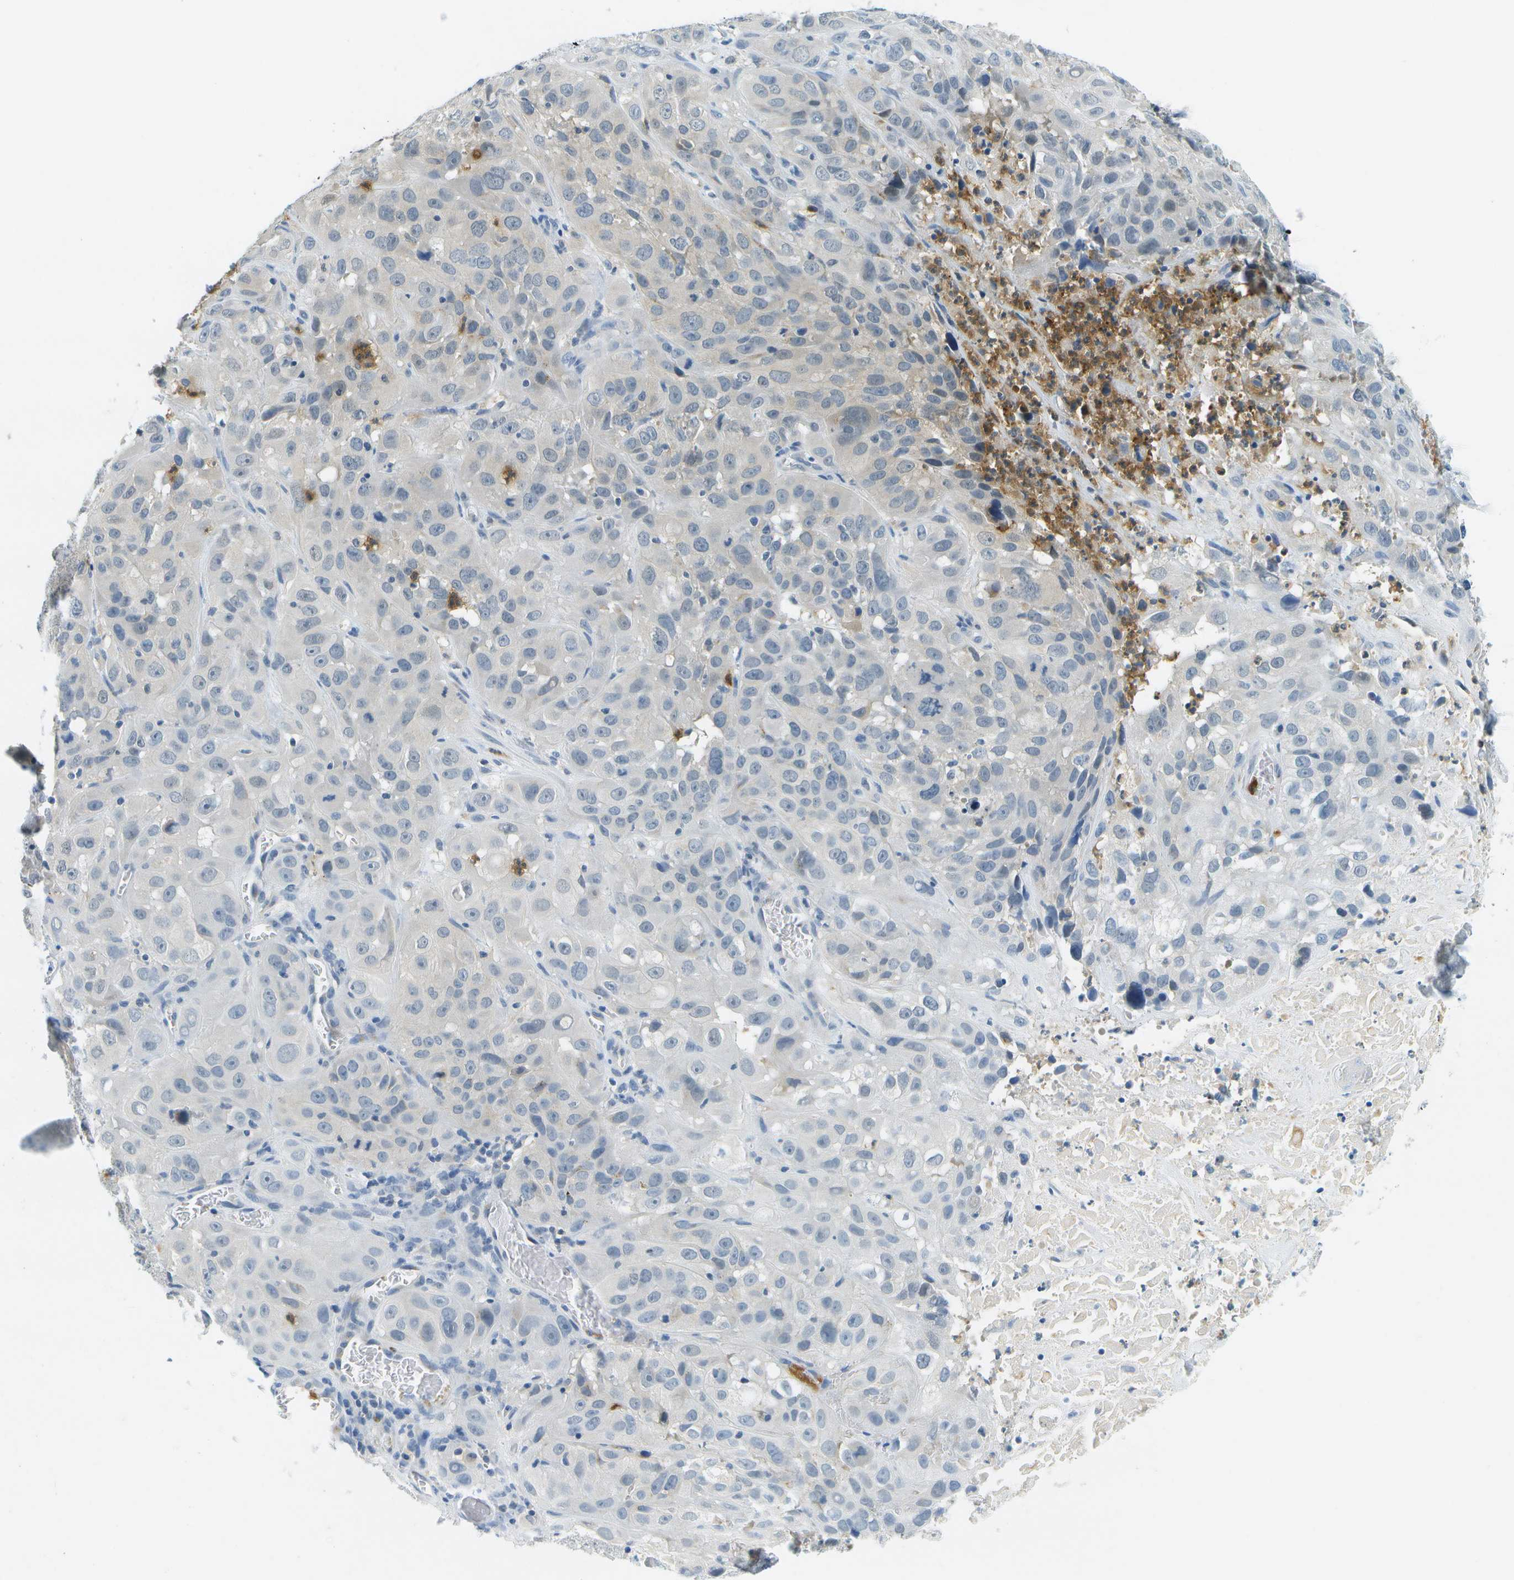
{"staining": {"intensity": "negative", "quantity": "none", "location": "none"}, "tissue": "cervical cancer", "cell_type": "Tumor cells", "image_type": "cancer", "snomed": [{"axis": "morphology", "description": "Squamous cell carcinoma, NOS"}, {"axis": "topography", "description": "Cervix"}], "caption": "Cervical cancer was stained to show a protein in brown. There is no significant staining in tumor cells. (IHC, brightfield microscopy, high magnification).", "gene": "RASGRP2", "patient": {"sex": "female", "age": 32}}